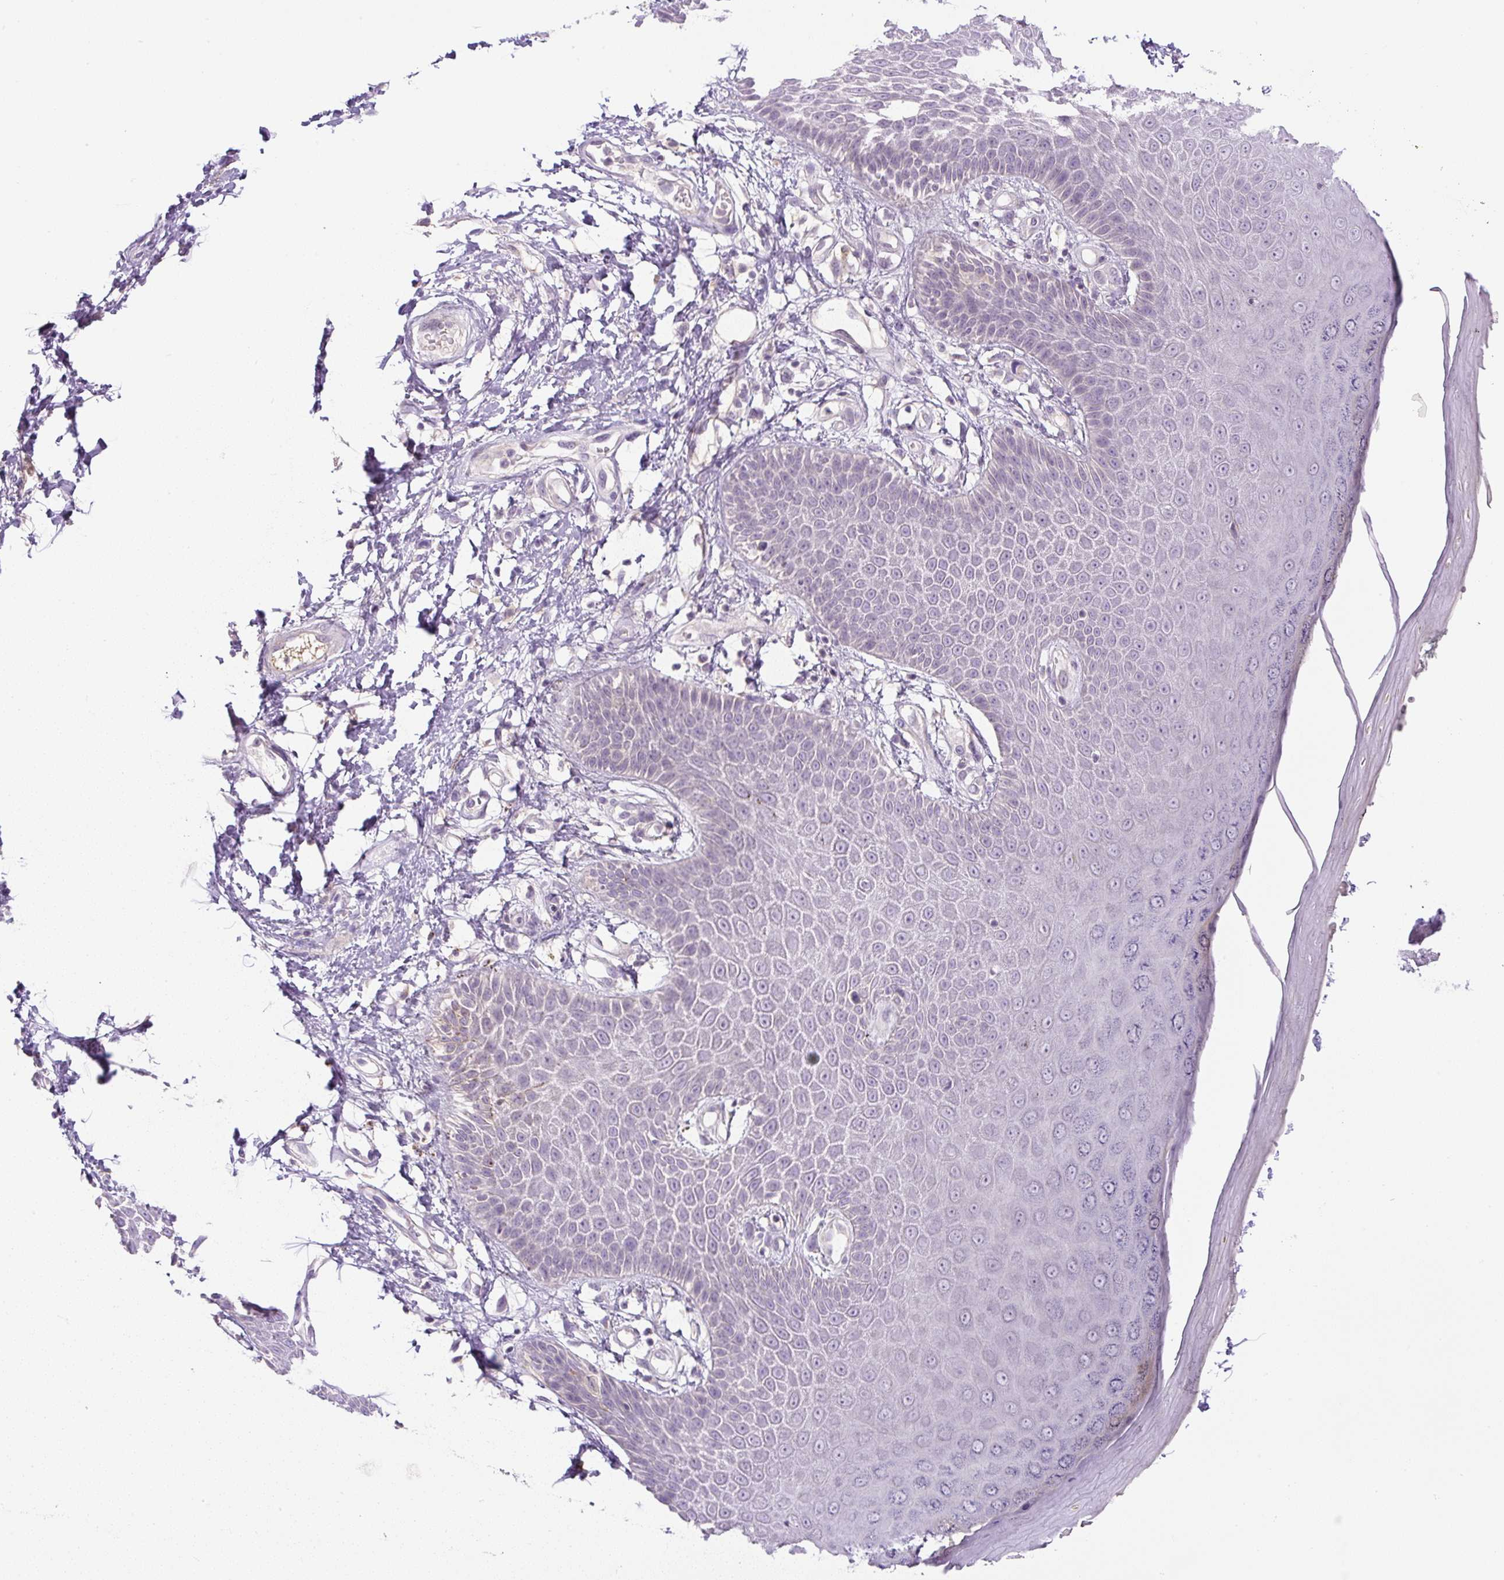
{"staining": {"intensity": "negative", "quantity": "none", "location": "none"}, "tissue": "skin", "cell_type": "Epidermal cells", "image_type": "normal", "snomed": [{"axis": "morphology", "description": "Normal tissue, NOS"}, {"axis": "topography", "description": "Anal"}, {"axis": "topography", "description": "Peripheral nerve tissue"}], "caption": "The micrograph reveals no staining of epidermal cells in normal skin.", "gene": "UBL3", "patient": {"sex": "male", "age": 78}}